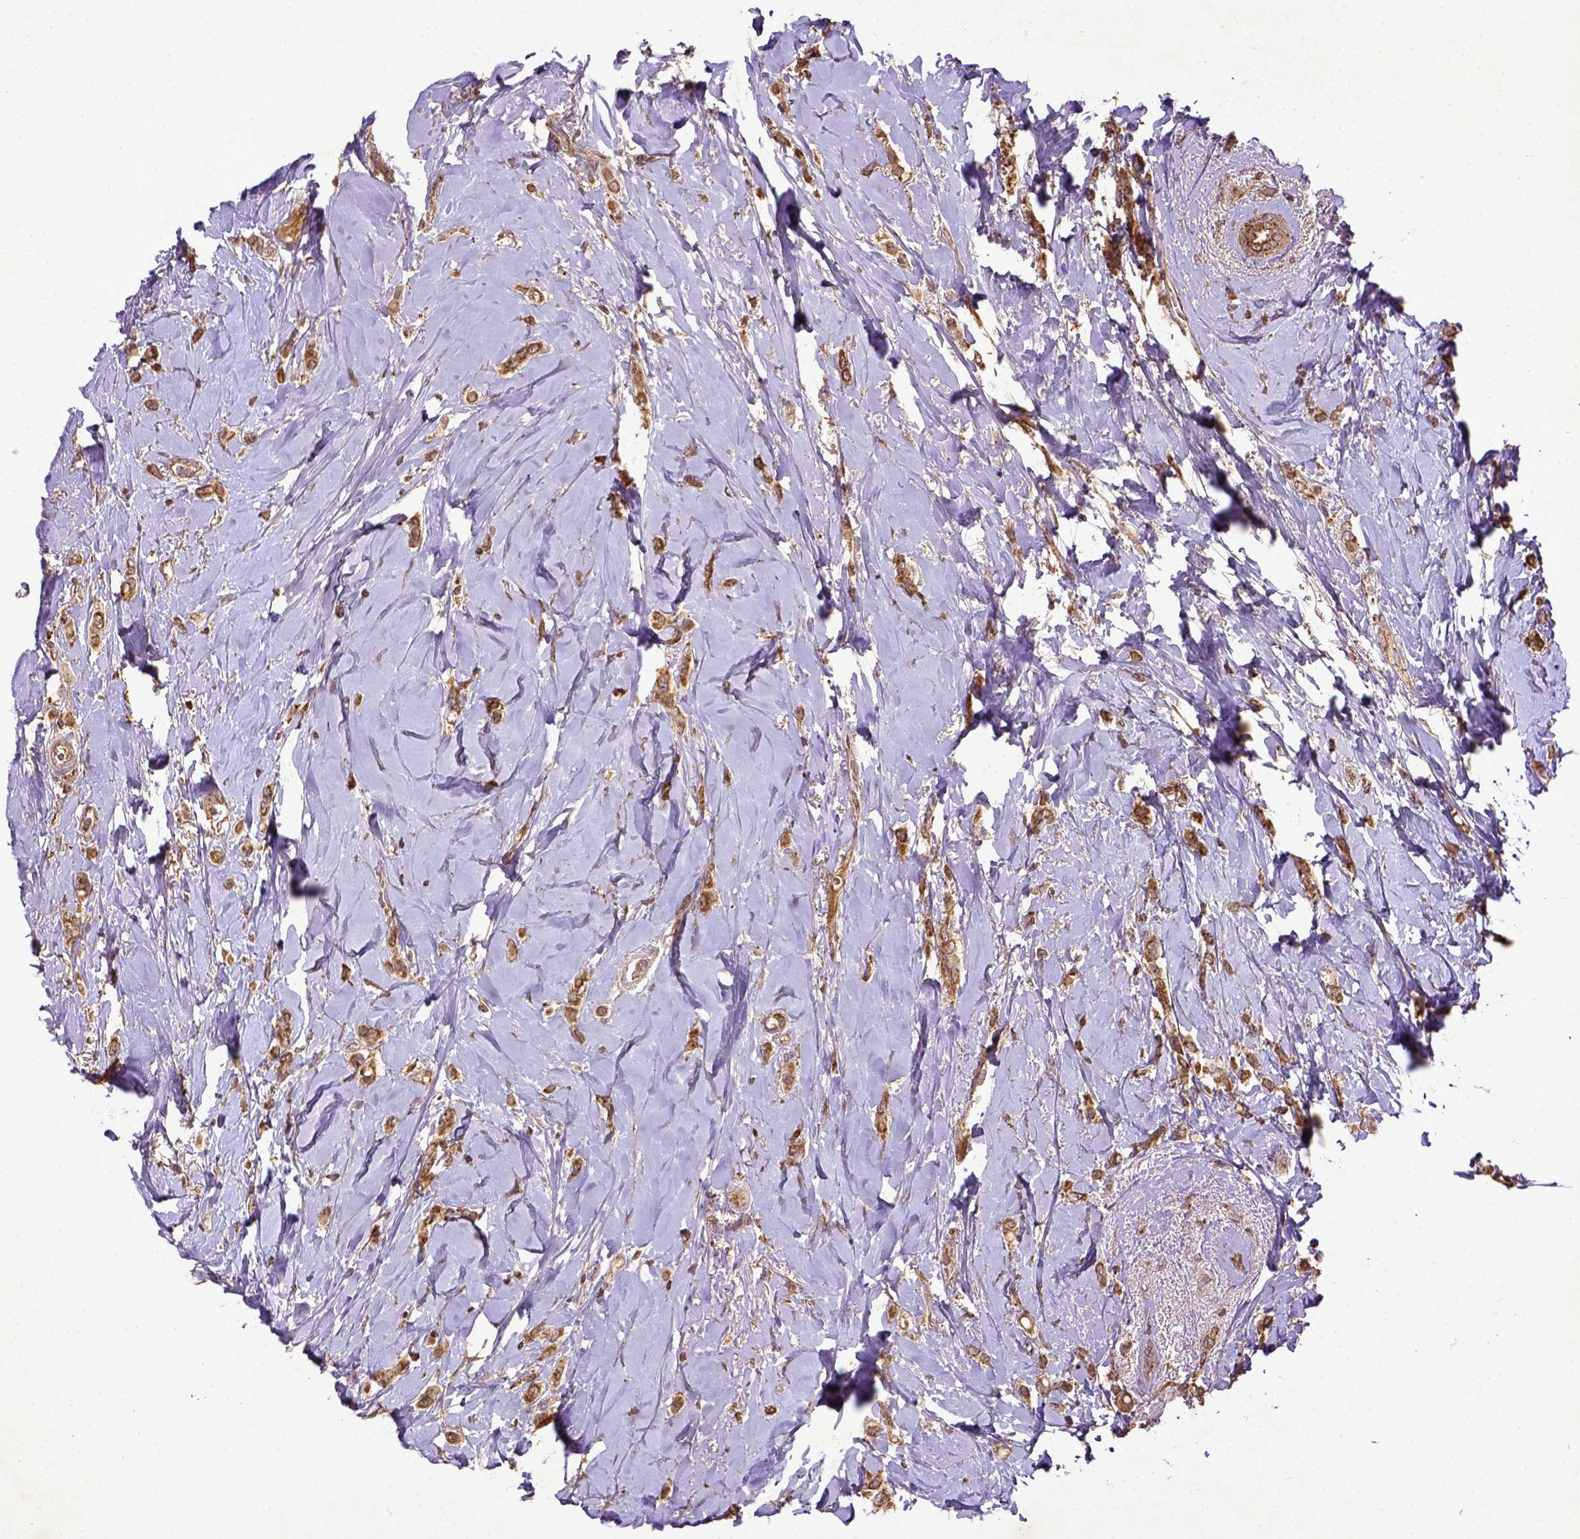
{"staining": {"intensity": "moderate", "quantity": ">75%", "location": "cytoplasmic/membranous"}, "tissue": "breast cancer", "cell_type": "Tumor cells", "image_type": "cancer", "snomed": [{"axis": "morphology", "description": "Lobular carcinoma"}, {"axis": "topography", "description": "Breast"}], "caption": "Tumor cells reveal medium levels of moderate cytoplasmic/membranous staining in about >75% of cells in breast cancer.", "gene": "MT-CO1", "patient": {"sex": "female", "age": 66}}